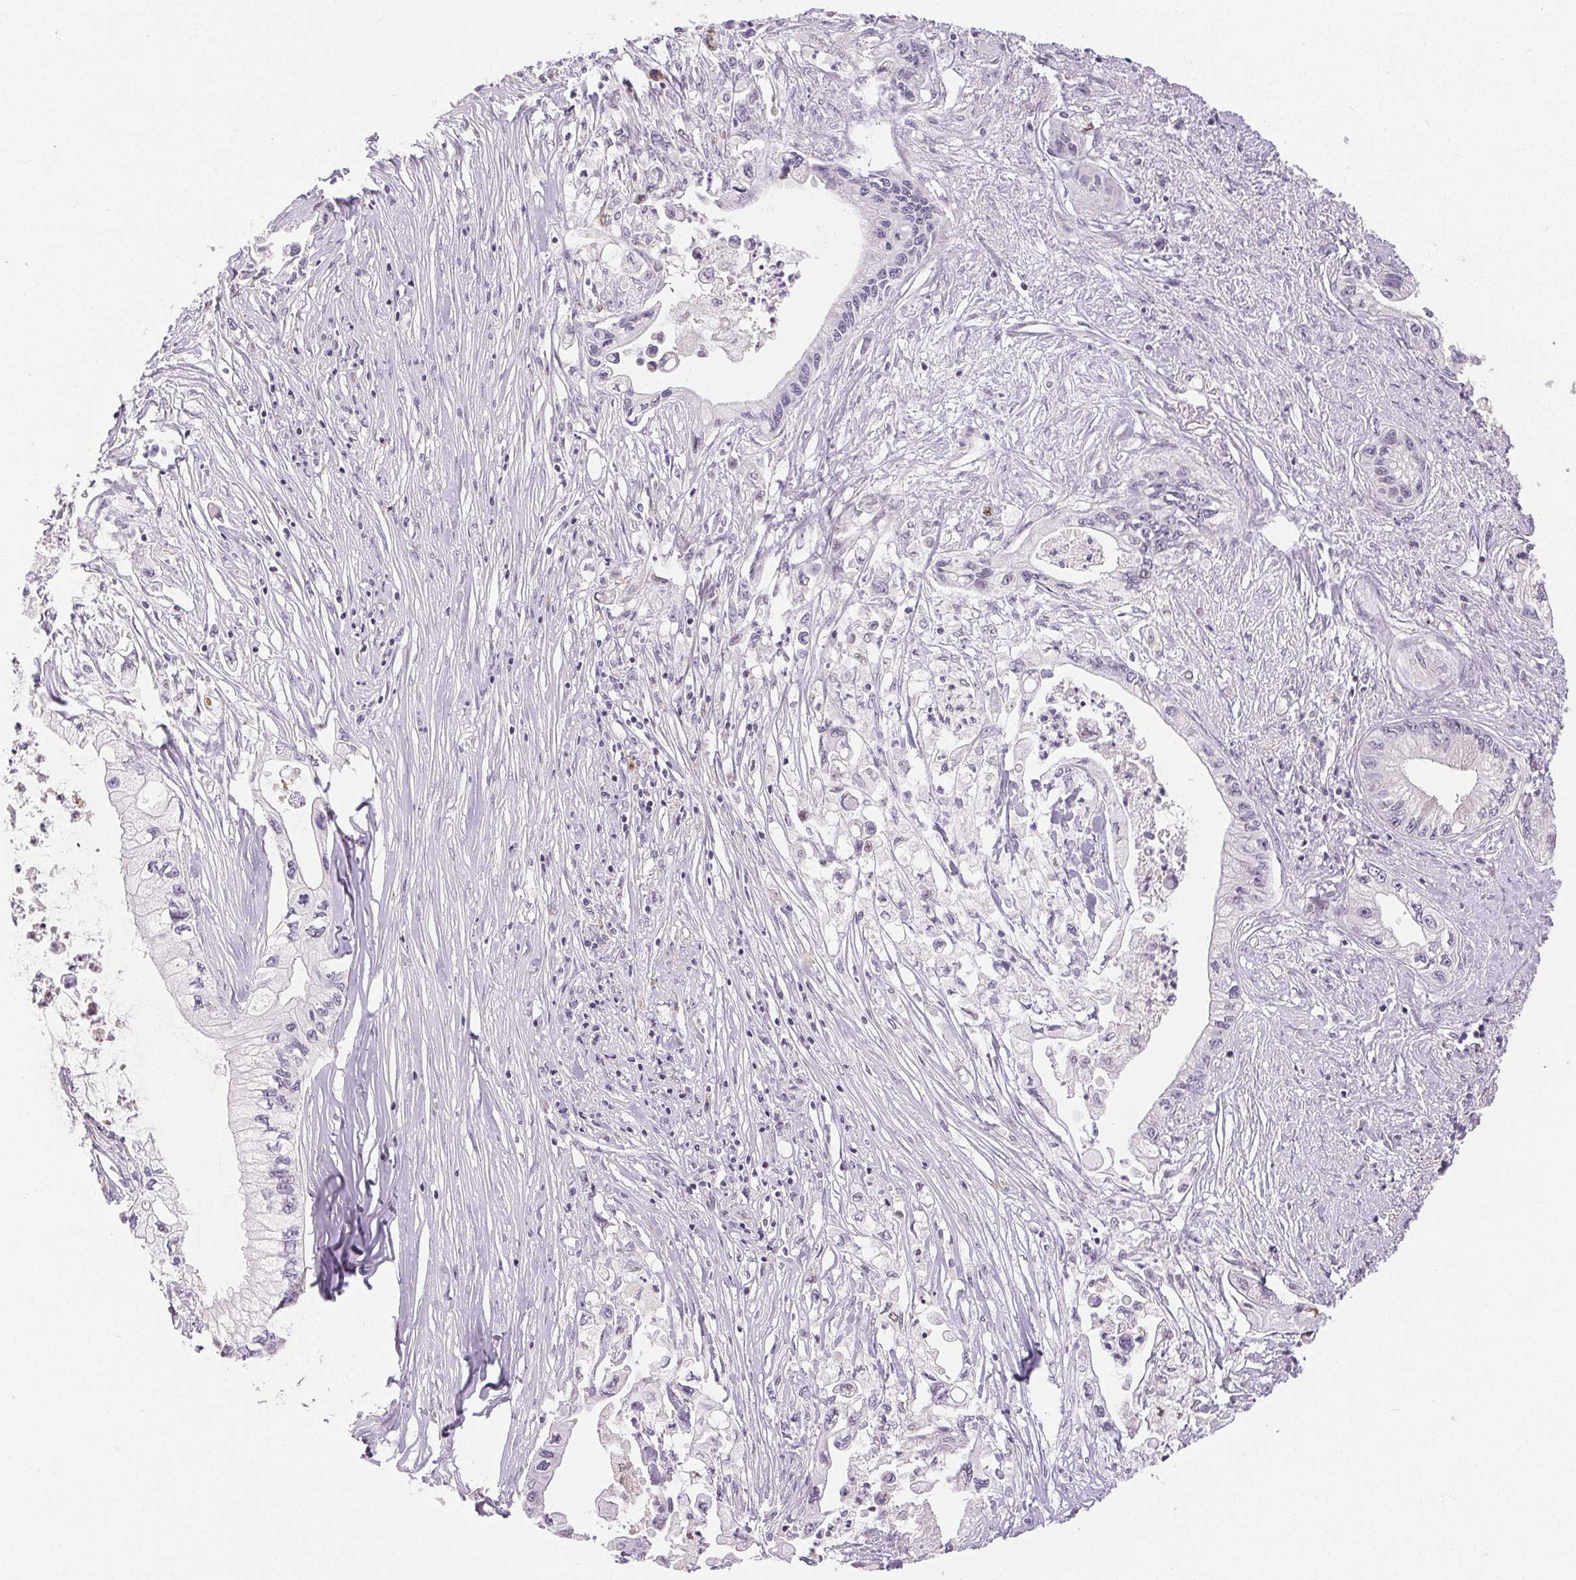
{"staining": {"intensity": "negative", "quantity": "none", "location": "none"}, "tissue": "pancreatic cancer", "cell_type": "Tumor cells", "image_type": "cancer", "snomed": [{"axis": "morphology", "description": "Adenocarcinoma, NOS"}, {"axis": "topography", "description": "Pancreas"}], "caption": "Immunohistochemical staining of human pancreatic adenocarcinoma exhibits no significant positivity in tumor cells. (Brightfield microscopy of DAB immunohistochemistry (IHC) at high magnification).", "gene": "RPGRIP1", "patient": {"sex": "male", "age": 61}}